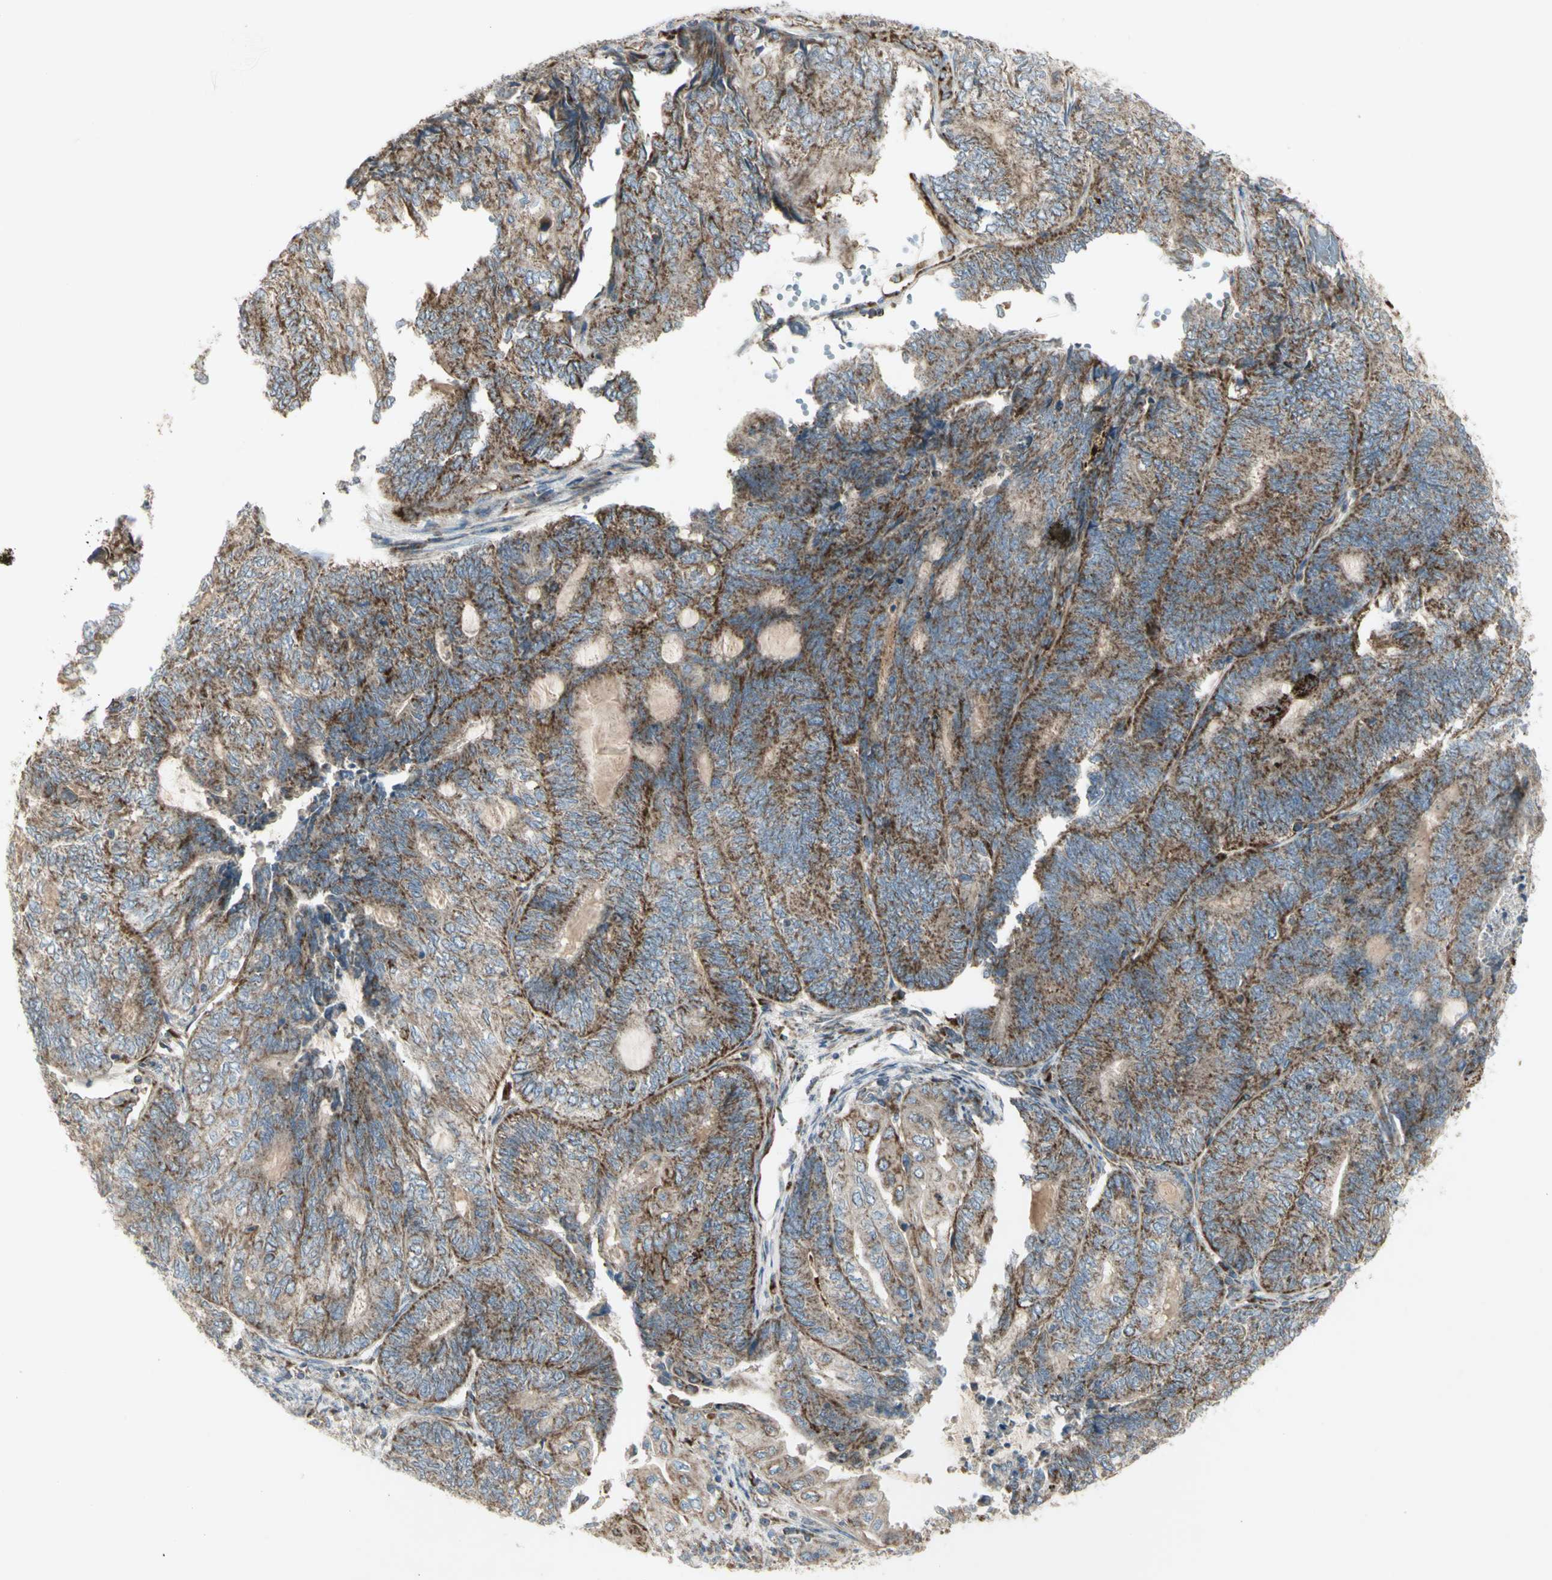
{"staining": {"intensity": "strong", "quantity": ">75%", "location": "cytoplasmic/membranous"}, "tissue": "endometrial cancer", "cell_type": "Tumor cells", "image_type": "cancer", "snomed": [{"axis": "morphology", "description": "Adenocarcinoma, NOS"}, {"axis": "topography", "description": "Uterus"}, {"axis": "topography", "description": "Endometrium"}], "caption": "The histopathology image exhibits immunohistochemical staining of endometrial cancer. There is strong cytoplasmic/membranous positivity is seen in about >75% of tumor cells.", "gene": "CYB5R1", "patient": {"sex": "female", "age": 70}}